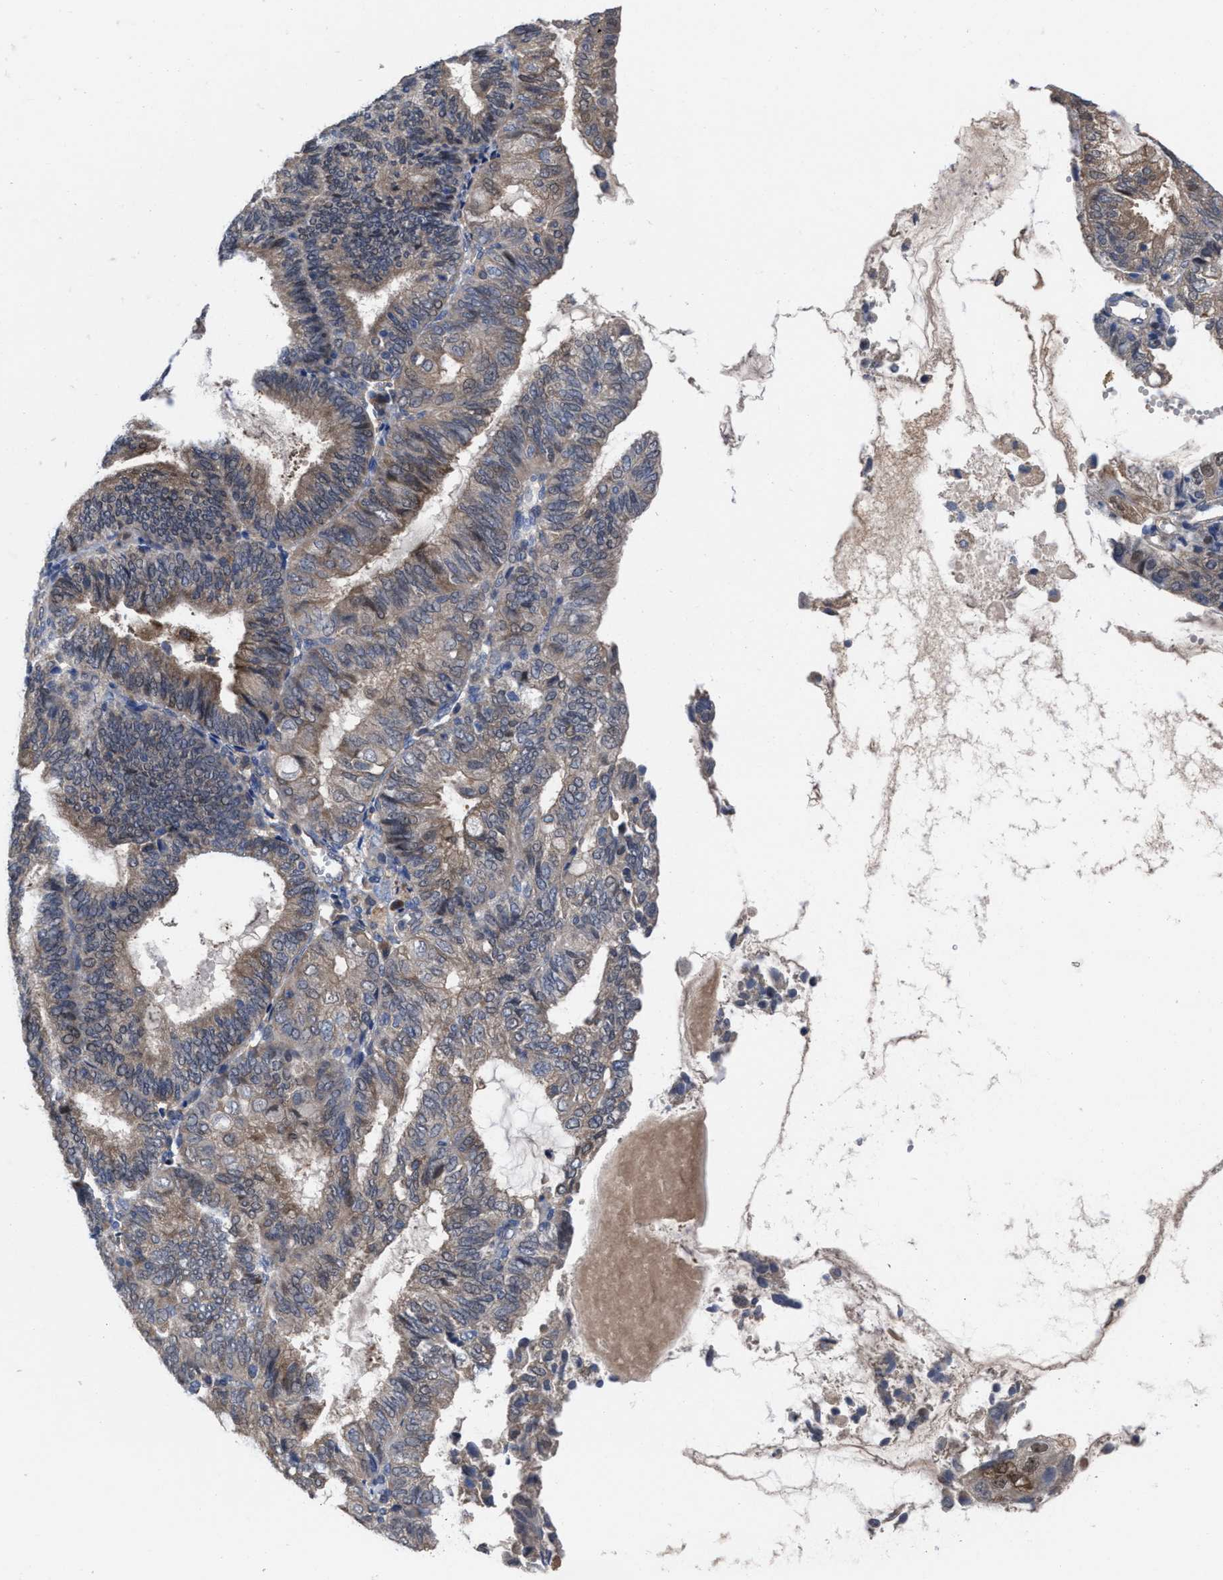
{"staining": {"intensity": "weak", "quantity": ">75%", "location": "cytoplasmic/membranous"}, "tissue": "endometrial cancer", "cell_type": "Tumor cells", "image_type": "cancer", "snomed": [{"axis": "morphology", "description": "Adenocarcinoma, NOS"}, {"axis": "topography", "description": "Endometrium"}], "caption": "This histopathology image displays immunohistochemistry staining of endometrial cancer (adenocarcinoma), with low weak cytoplasmic/membranous expression in about >75% of tumor cells.", "gene": "TXNDC17", "patient": {"sex": "female", "age": 81}}